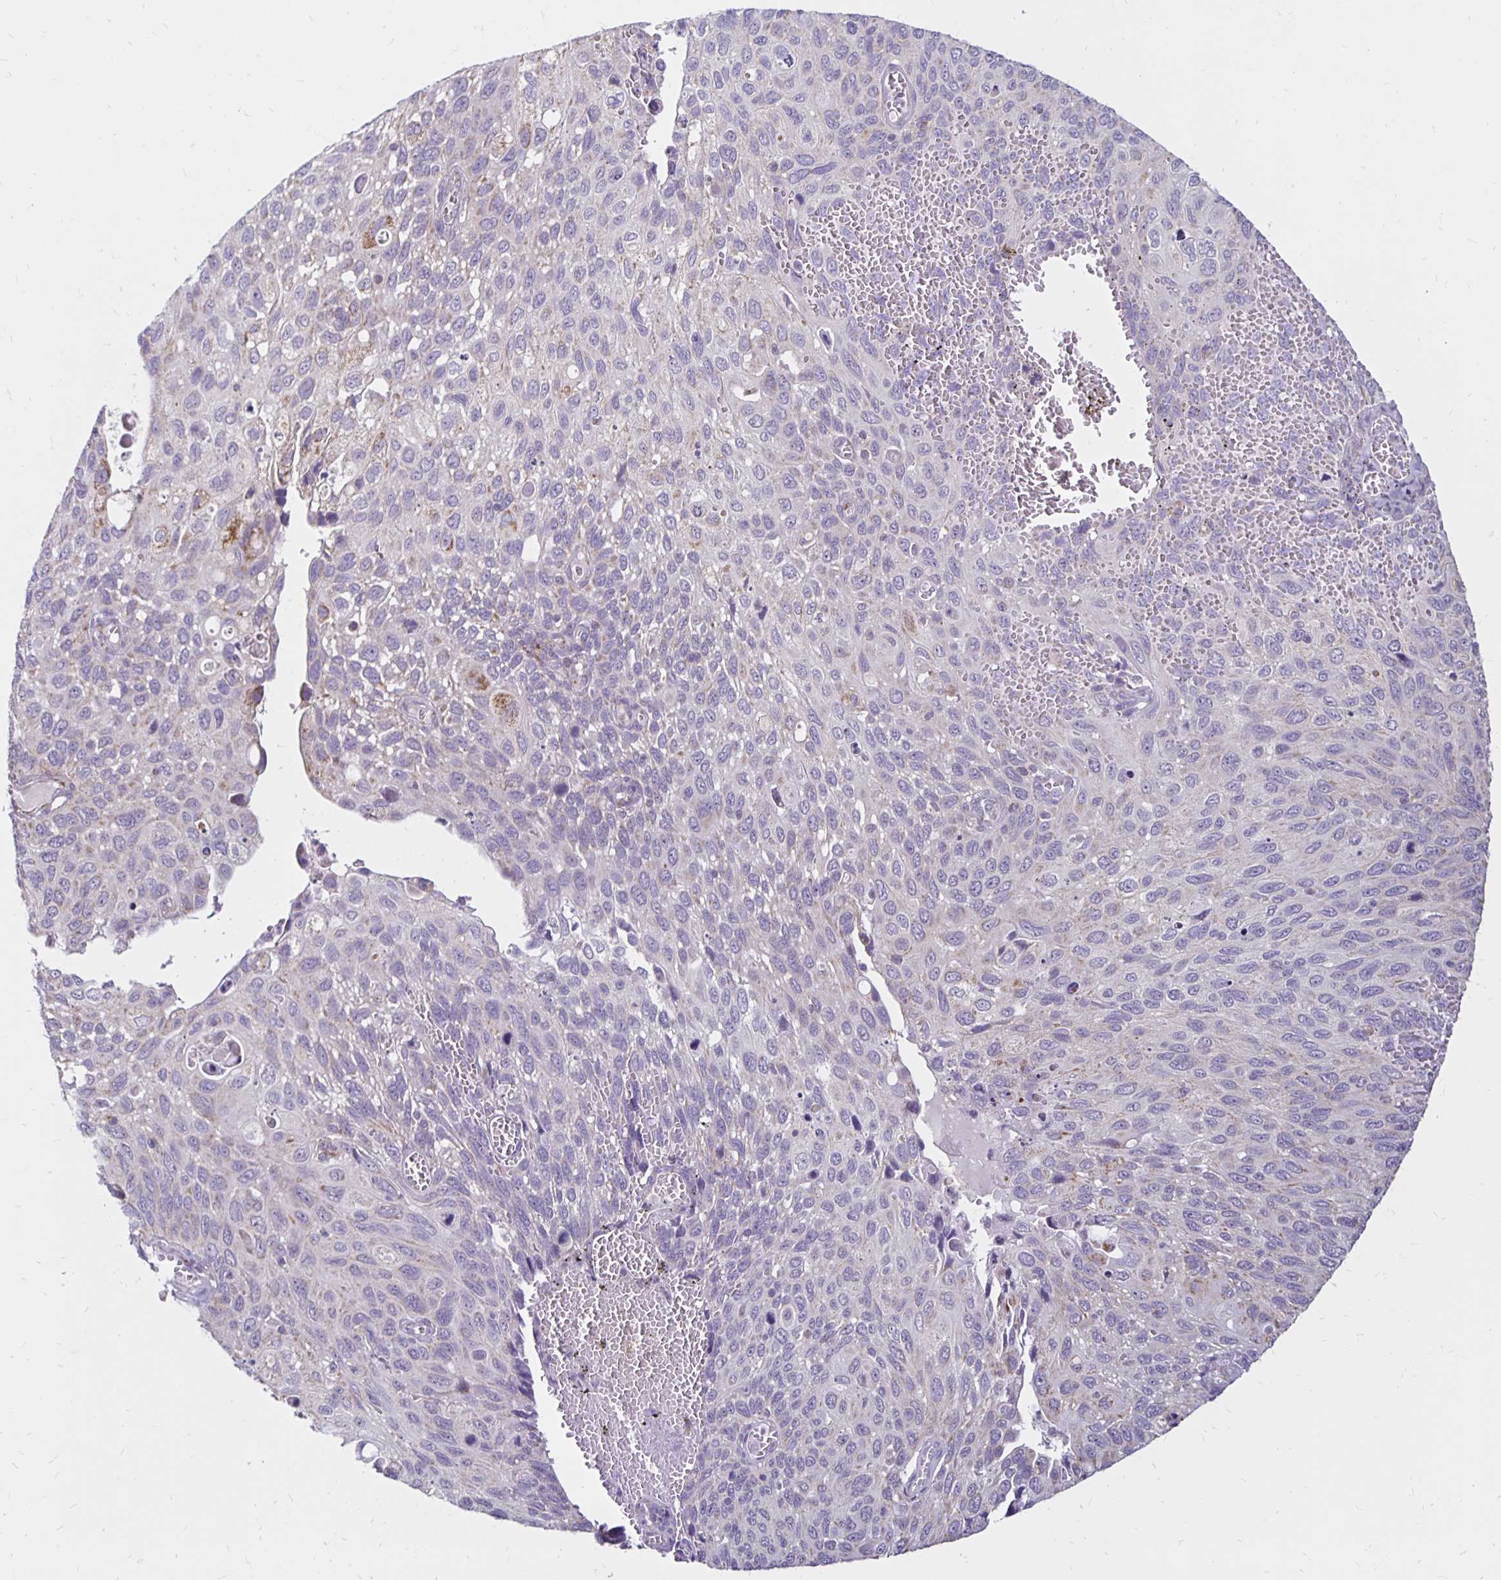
{"staining": {"intensity": "negative", "quantity": "none", "location": "none"}, "tissue": "cervical cancer", "cell_type": "Tumor cells", "image_type": "cancer", "snomed": [{"axis": "morphology", "description": "Squamous cell carcinoma, NOS"}, {"axis": "topography", "description": "Cervix"}], "caption": "An image of human cervical squamous cell carcinoma is negative for staining in tumor cells.", "gene": "IER3", "patient": {"sex": "female", "age": 70}}